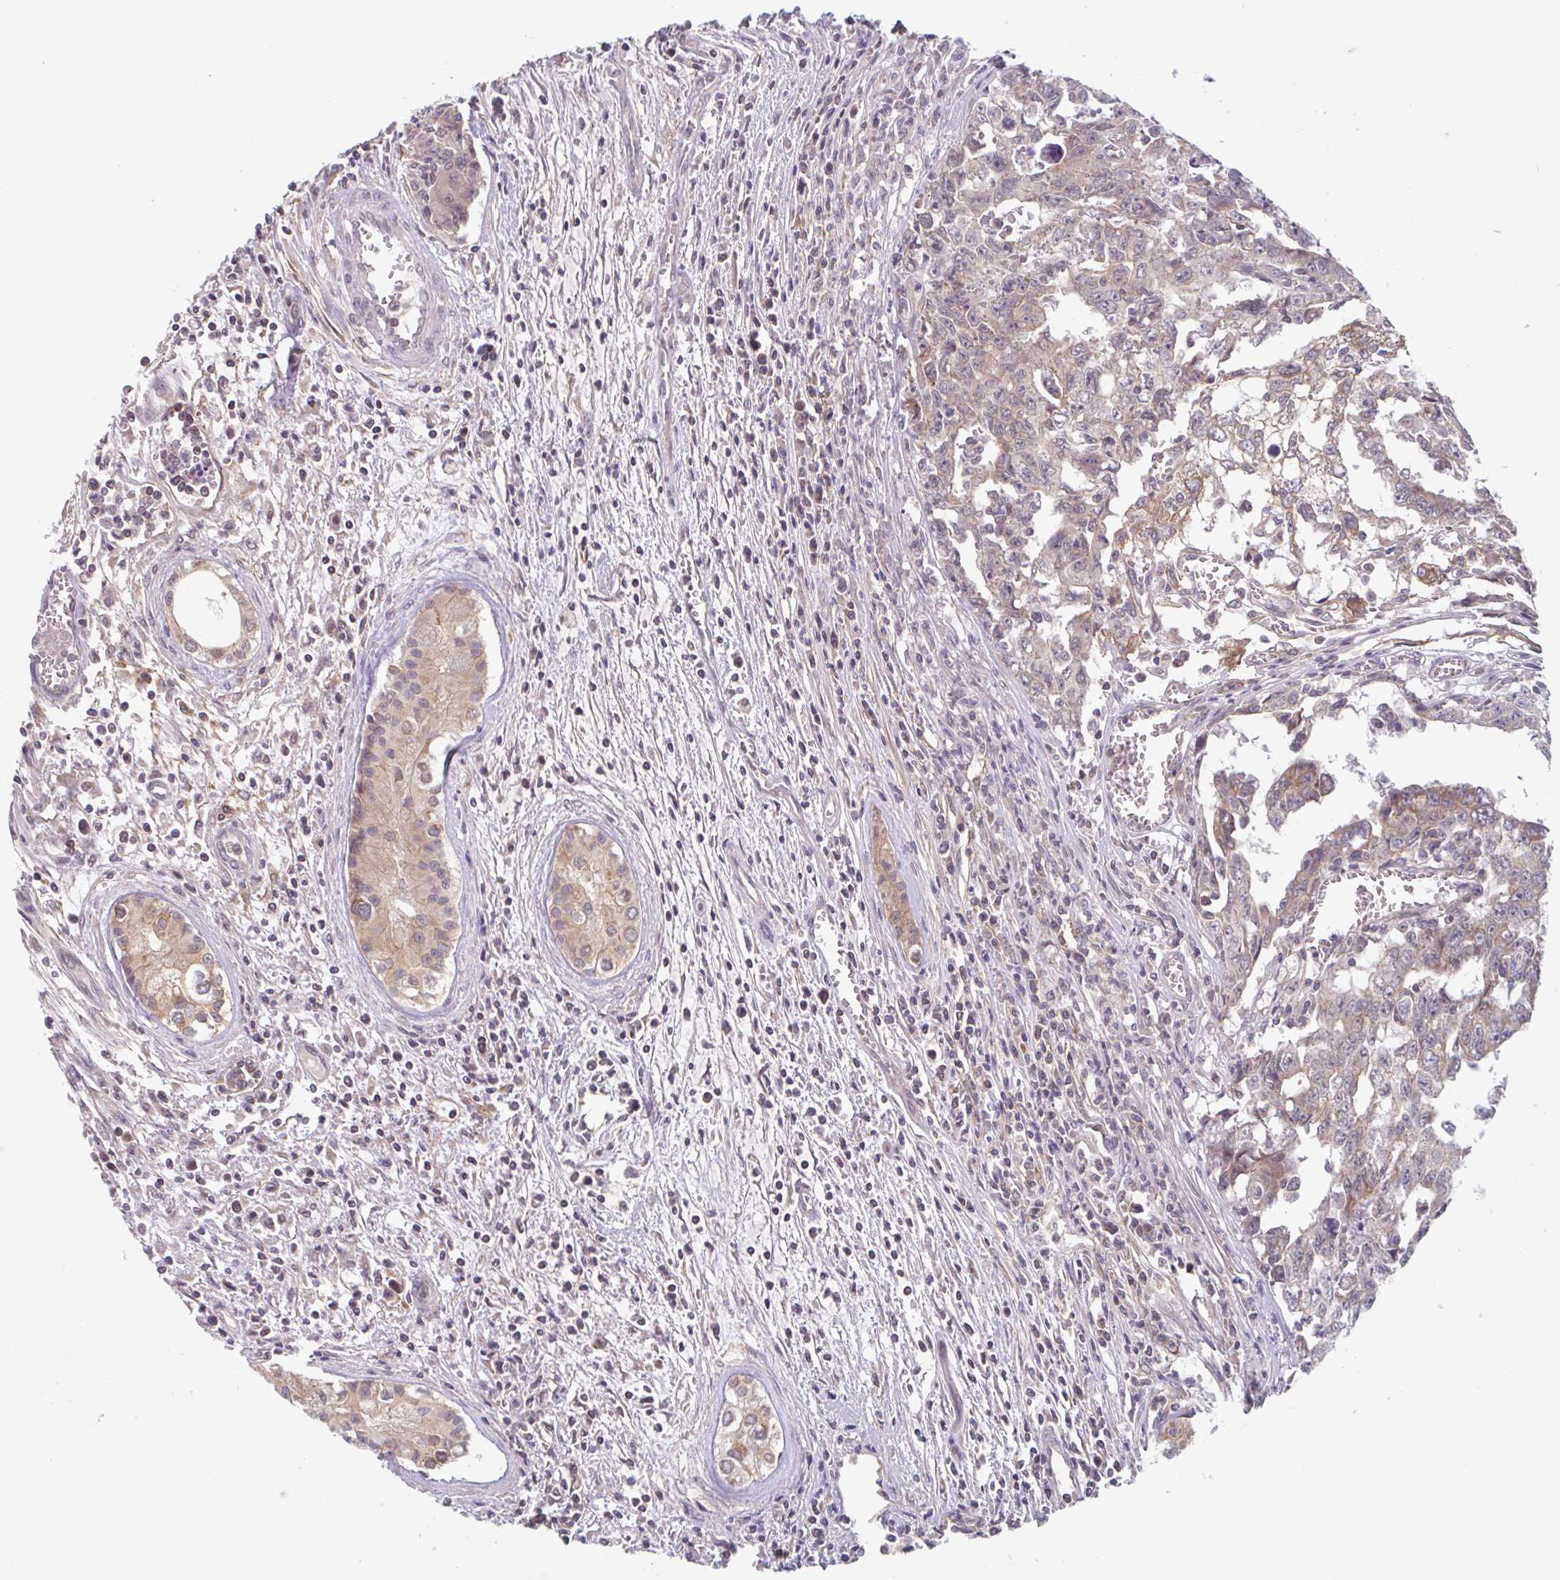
{"staining": {"intensity": "weak", "quantity": ">75%", "location": "cytoplasmic/membranous"}, "tissue": "testis cancer", "cell_type": "Tumor cells", "image_type": "cancer", "snomed": [{"axis": "morphology", "description": "Carcinoma, Embryonal, NOS"}, {"axis": "topography", "description": "Testis"}], "caption": "DAB immunohistochemical staining of embryonal carcinoma (testis) exhibits weak cytoplasmic/membranous protein expression in about >75% of tumor cells. (DAB (3,3'-diaminobenzidine) = brown stain, brightfield microscopy at high magnification).", "gene": "SURF1", "patient": {"sex": "male", "age": 24}}